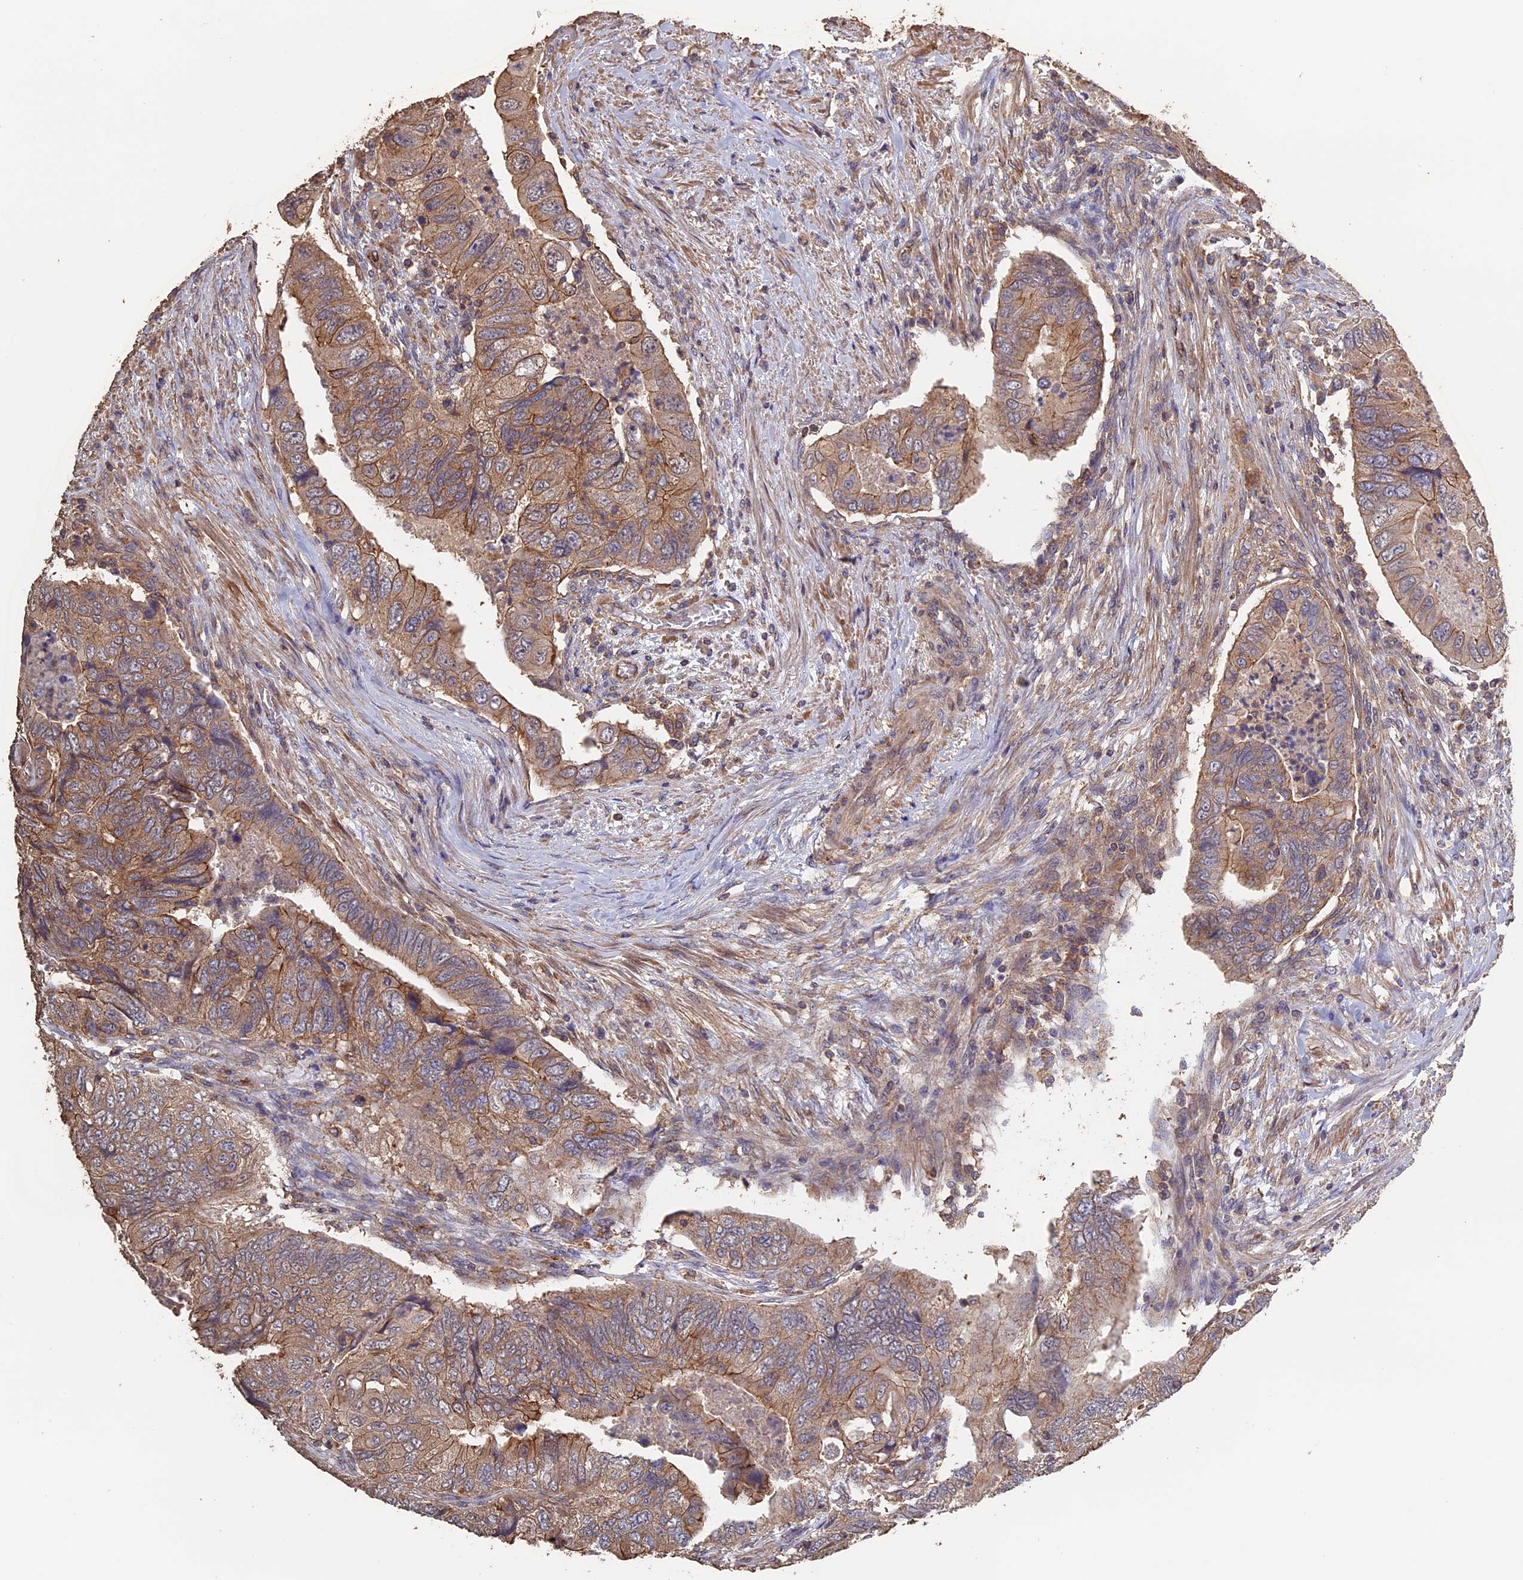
{"staining": {"intensity": "moderate", "quantity": ">75%", "location": "cytoplasmic/membranous"}, "tissue": "colorectal cancer", "cell_type": "Tumor cells", "image_type": "cancer", "snomed": [{"axis": "morphology", "description": "Adenocarcinoma, NOS"}, {"axis": "topography", "description": "Rectum"}], "caption": "Protein staining displays moderate cytoplasmic/membranous expression in approximately >75% of tumor cells in colorectal cancer. (DAB (3,3'-diaminobenzidine) IHC with brightfield microscopy, high magnification).", "gene": "PIGQ", "patient": {"sex": "male", "age": 63}}